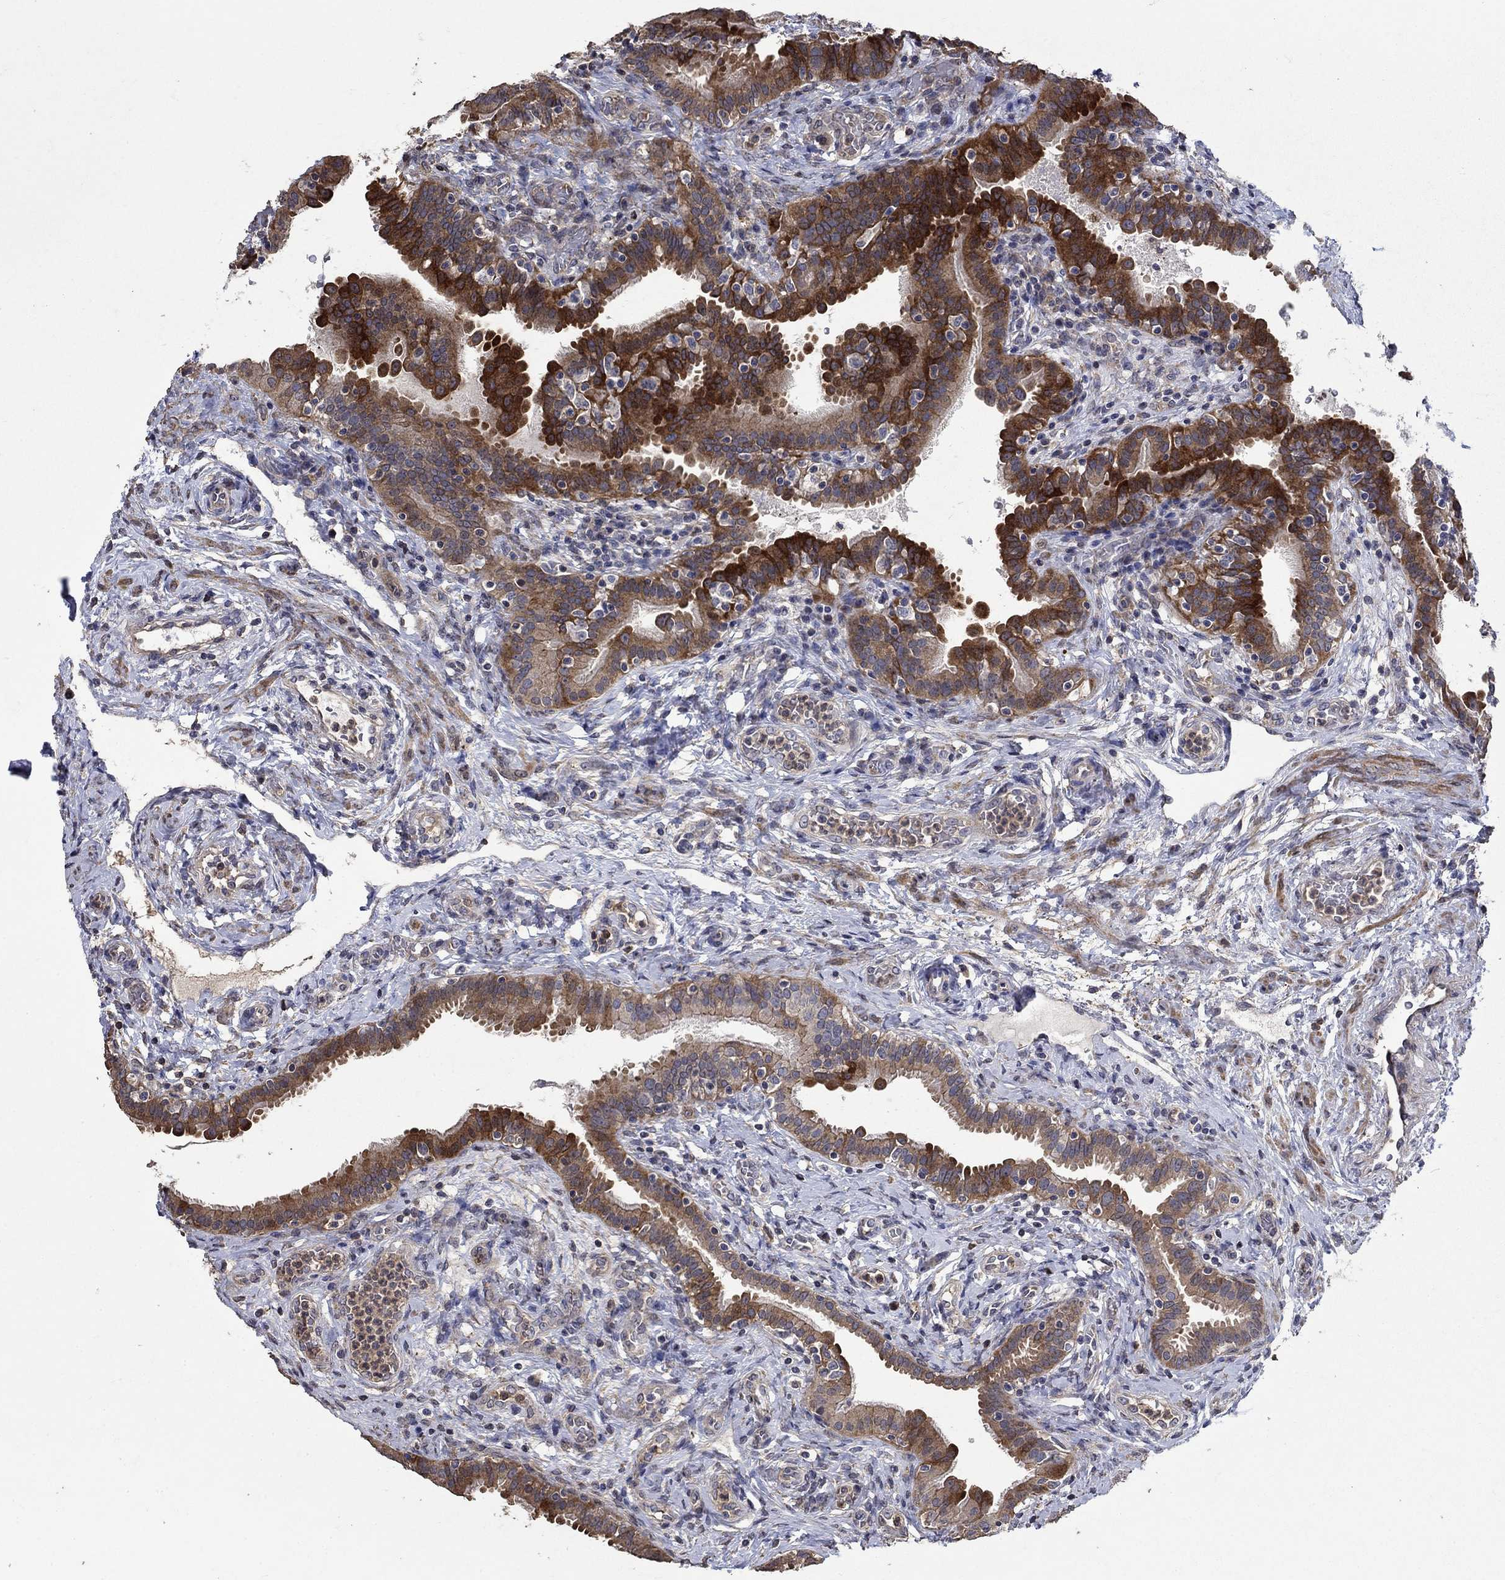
{"staining": {"intensity": "strong", "quantity": "25%-75%", "location": "cytoplasmic/membranous"}, "tissue": "fallopian tube", "cell_type": "Glandular cells", "image_type": "normal", "snomed": [{"axis": "morphology", "description": "Normal tissue, NOS"}, {"axis": "topography", "description": "Fallopian tube"}, {"axis": "topography", "description": "Ovary"}], "caption": "Glandular cells show high levels of strong cytoplasmic/membranous expression in about 25%-75% of cells in normal fallopian tube.", "gene": "DVL1", "patient": {"sex": "female", "age": 41}}